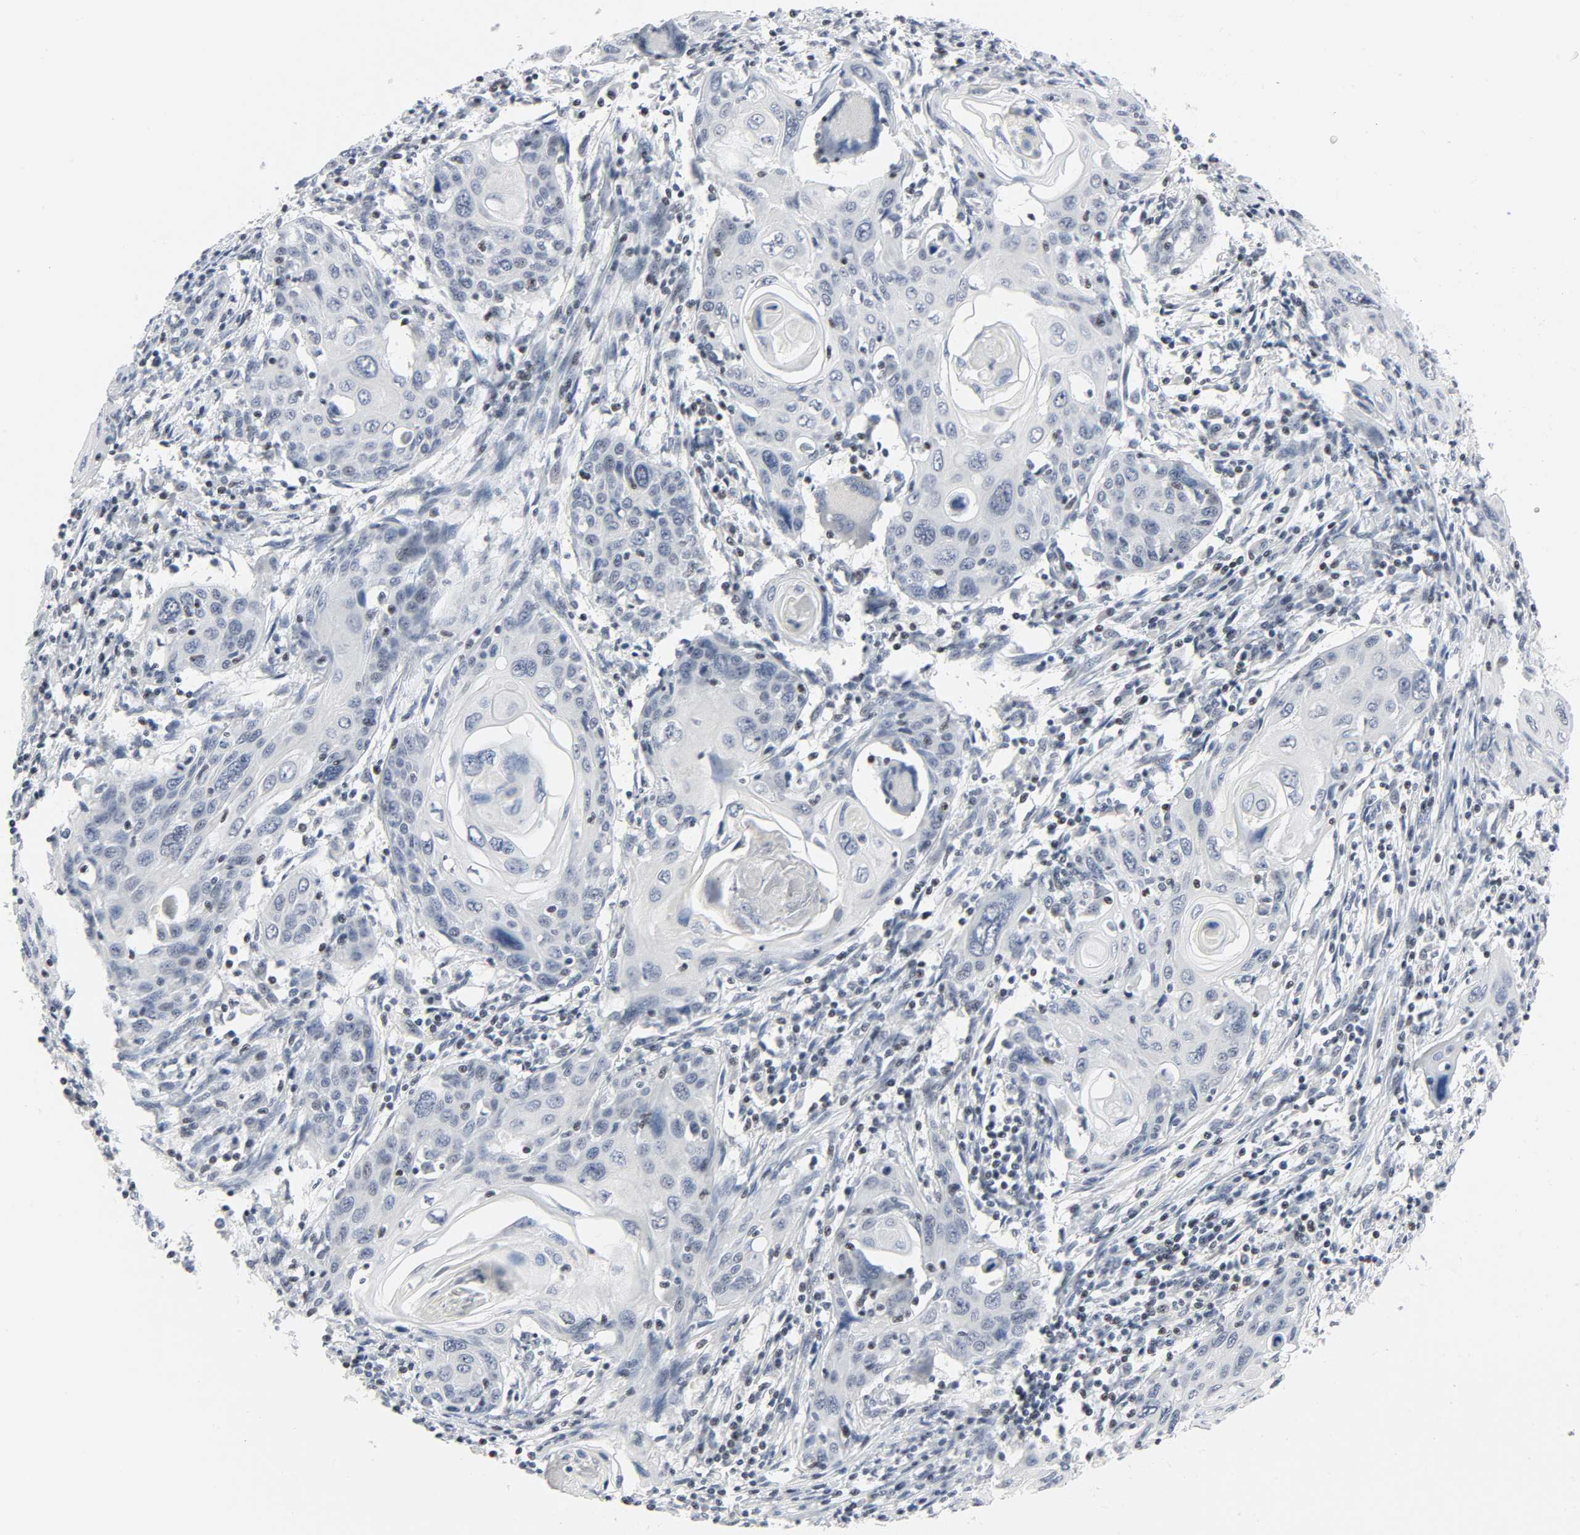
{"staining": {"intensity": "negative", "quantity": "none", "location": "none"}, "tissue": "cervical cancer", "cell_type": "Tumor cells", "image_type": "cancer", "snomed": [{"axis": "morphology", "description": "Squamous cell carcinoma, NOS"}, {"axis": "topography", "description": "Cervix"}], "caption": "Immunohistochemical staining of cervical cancer exhibits no significant expression in tumor cells.", "gene": "GABPA", "patient": {"sex": "female", "age": 40}}